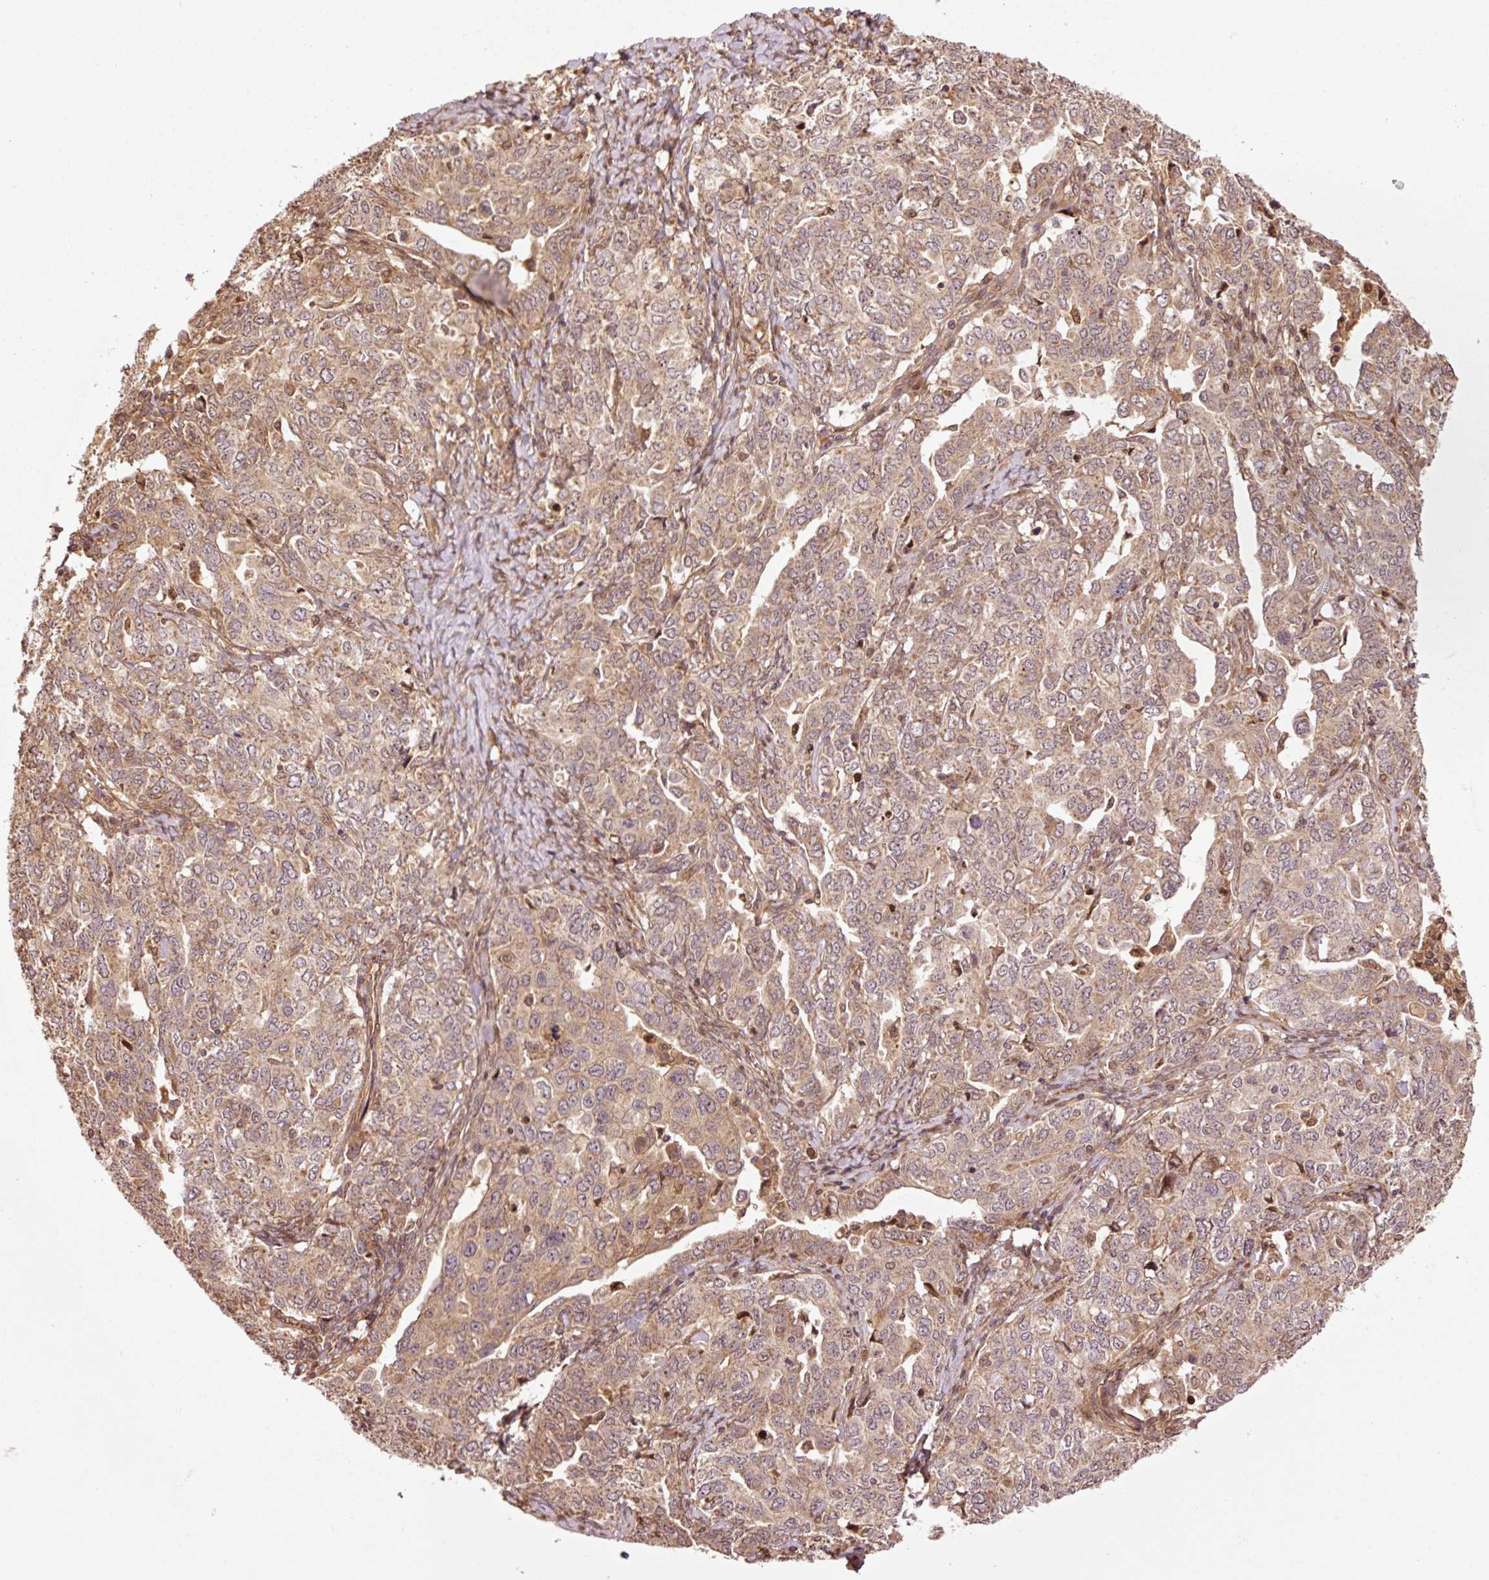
{"staining": {"intensity": "weak", "quantity": ">75%", "location": "cytoplasmic/membranous"}, "tissue": "ovarian cancer", "cell_type": "Tumor cells", "image_type": "cancer", "snomed": [{"axis": "morphology", "description": "Carcinoma, endometroid"}, {"axis": "topography", "description": "Ovary"}], "caption": "Ovarian cancer (endometroid carcinoma) stained with DAB (3,3'-diaminobenzidine) immunohistochemistry reveals low levels of weak cytoplasmic/membranous staining in about >75% of tumor cells. (IHC, brightfield microscopy, high magnification).", "gene": "OXER1", "patient": {"sex": "female", "age": 62}}